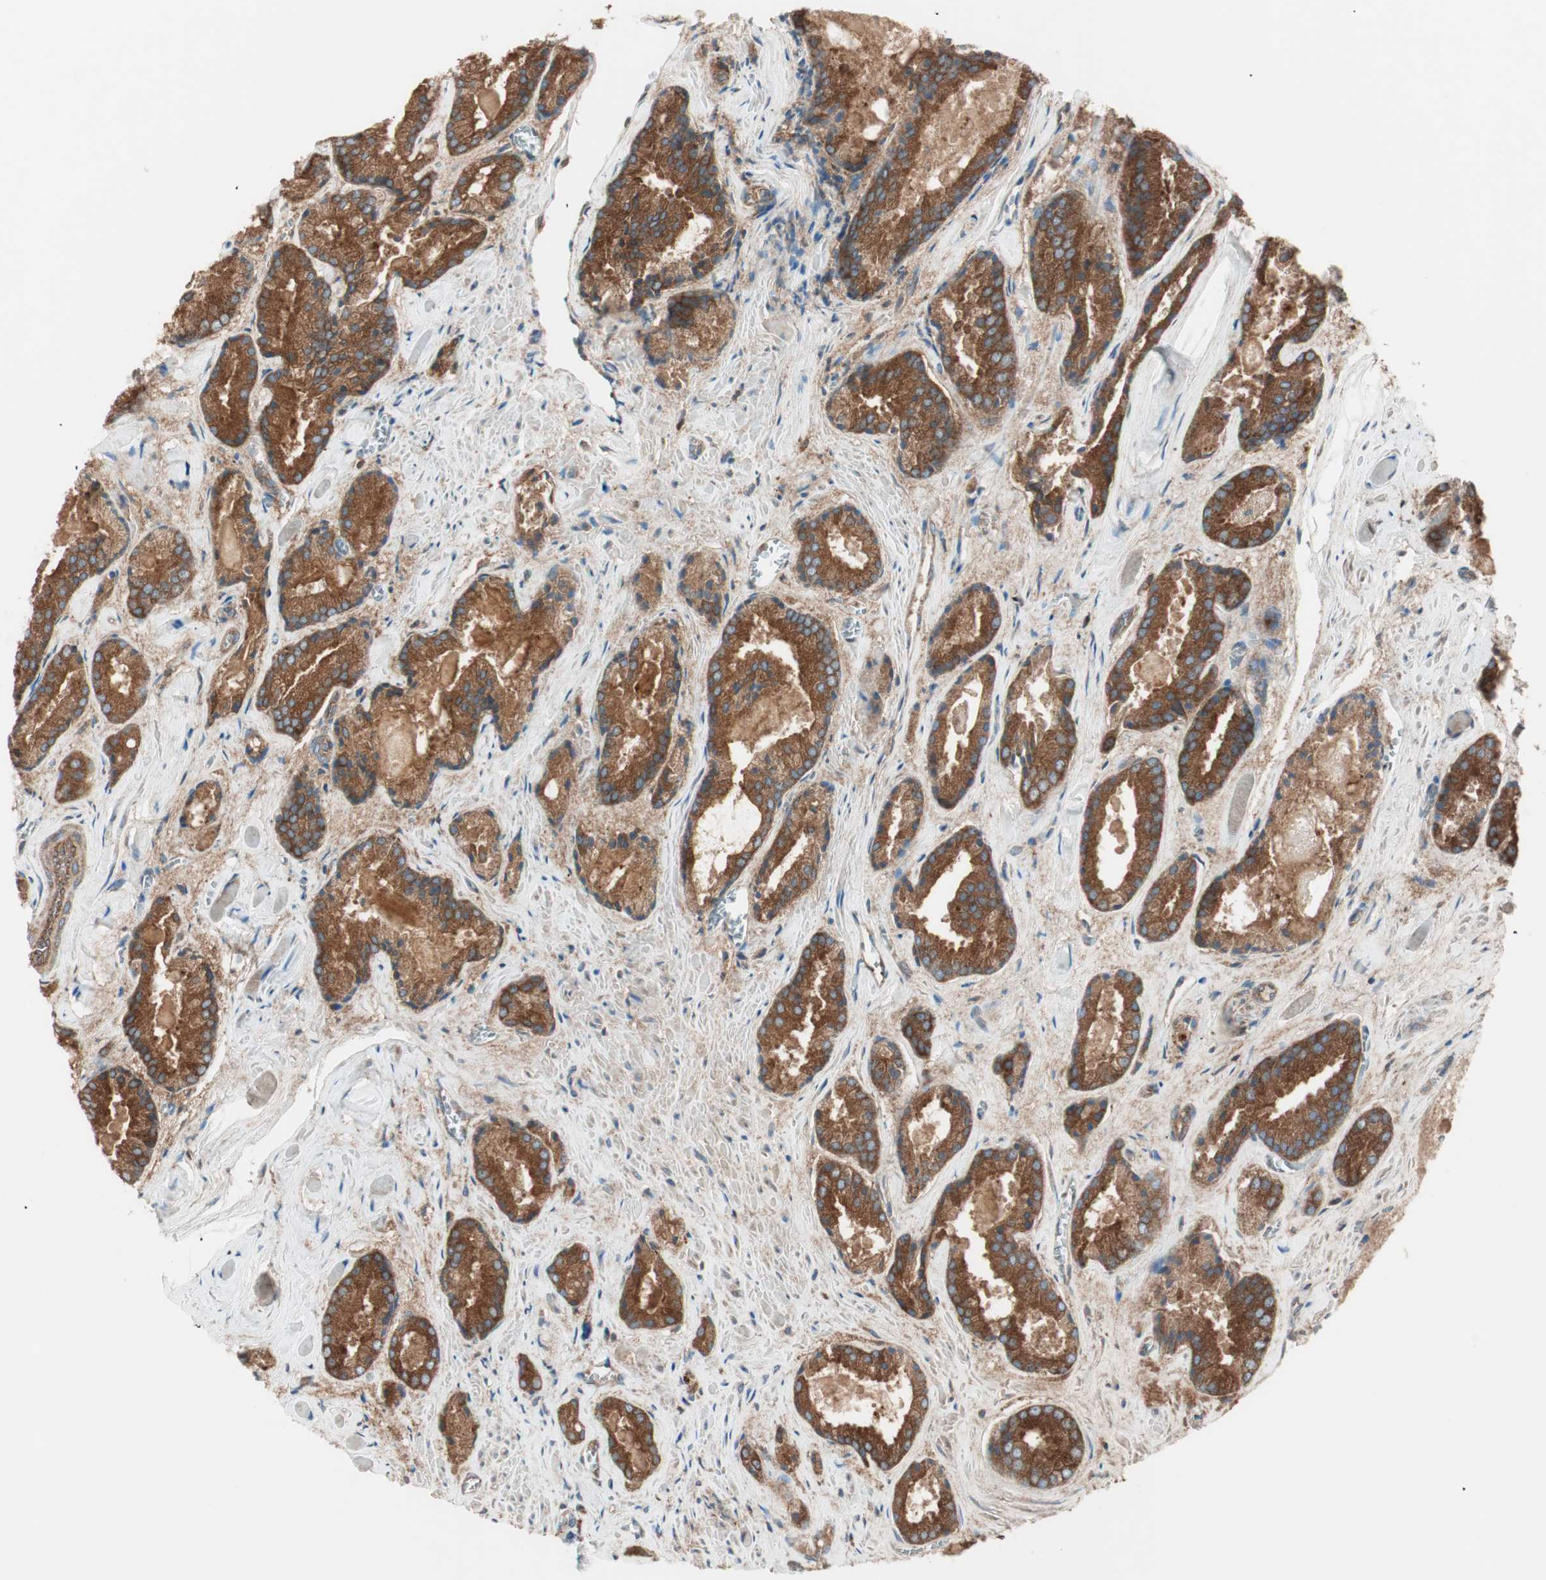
{"staining": {"intensity": "strong", "quantity": ">75%", "location": "cytoplasmic/membranous"}, "tissue": "prostate cancer", "cell_type": "Tumor cells", "image_type": "cancer", "snomed": [{"axis": "morphology", "description": "Adenocarcinoma, Low grade"}, {"axis": "topography", "description": "Prostate"}], "caption": "Protein expression analysis of prostate low-grade adenocarcinoma exhibits strong cytoplasmic/membranous positivity in about >75% of tumor cells. (IHC, brightfield microscopy, high magnification).", "gene": "RAB5A", "patient": {"sex": "male", "age": 64}}